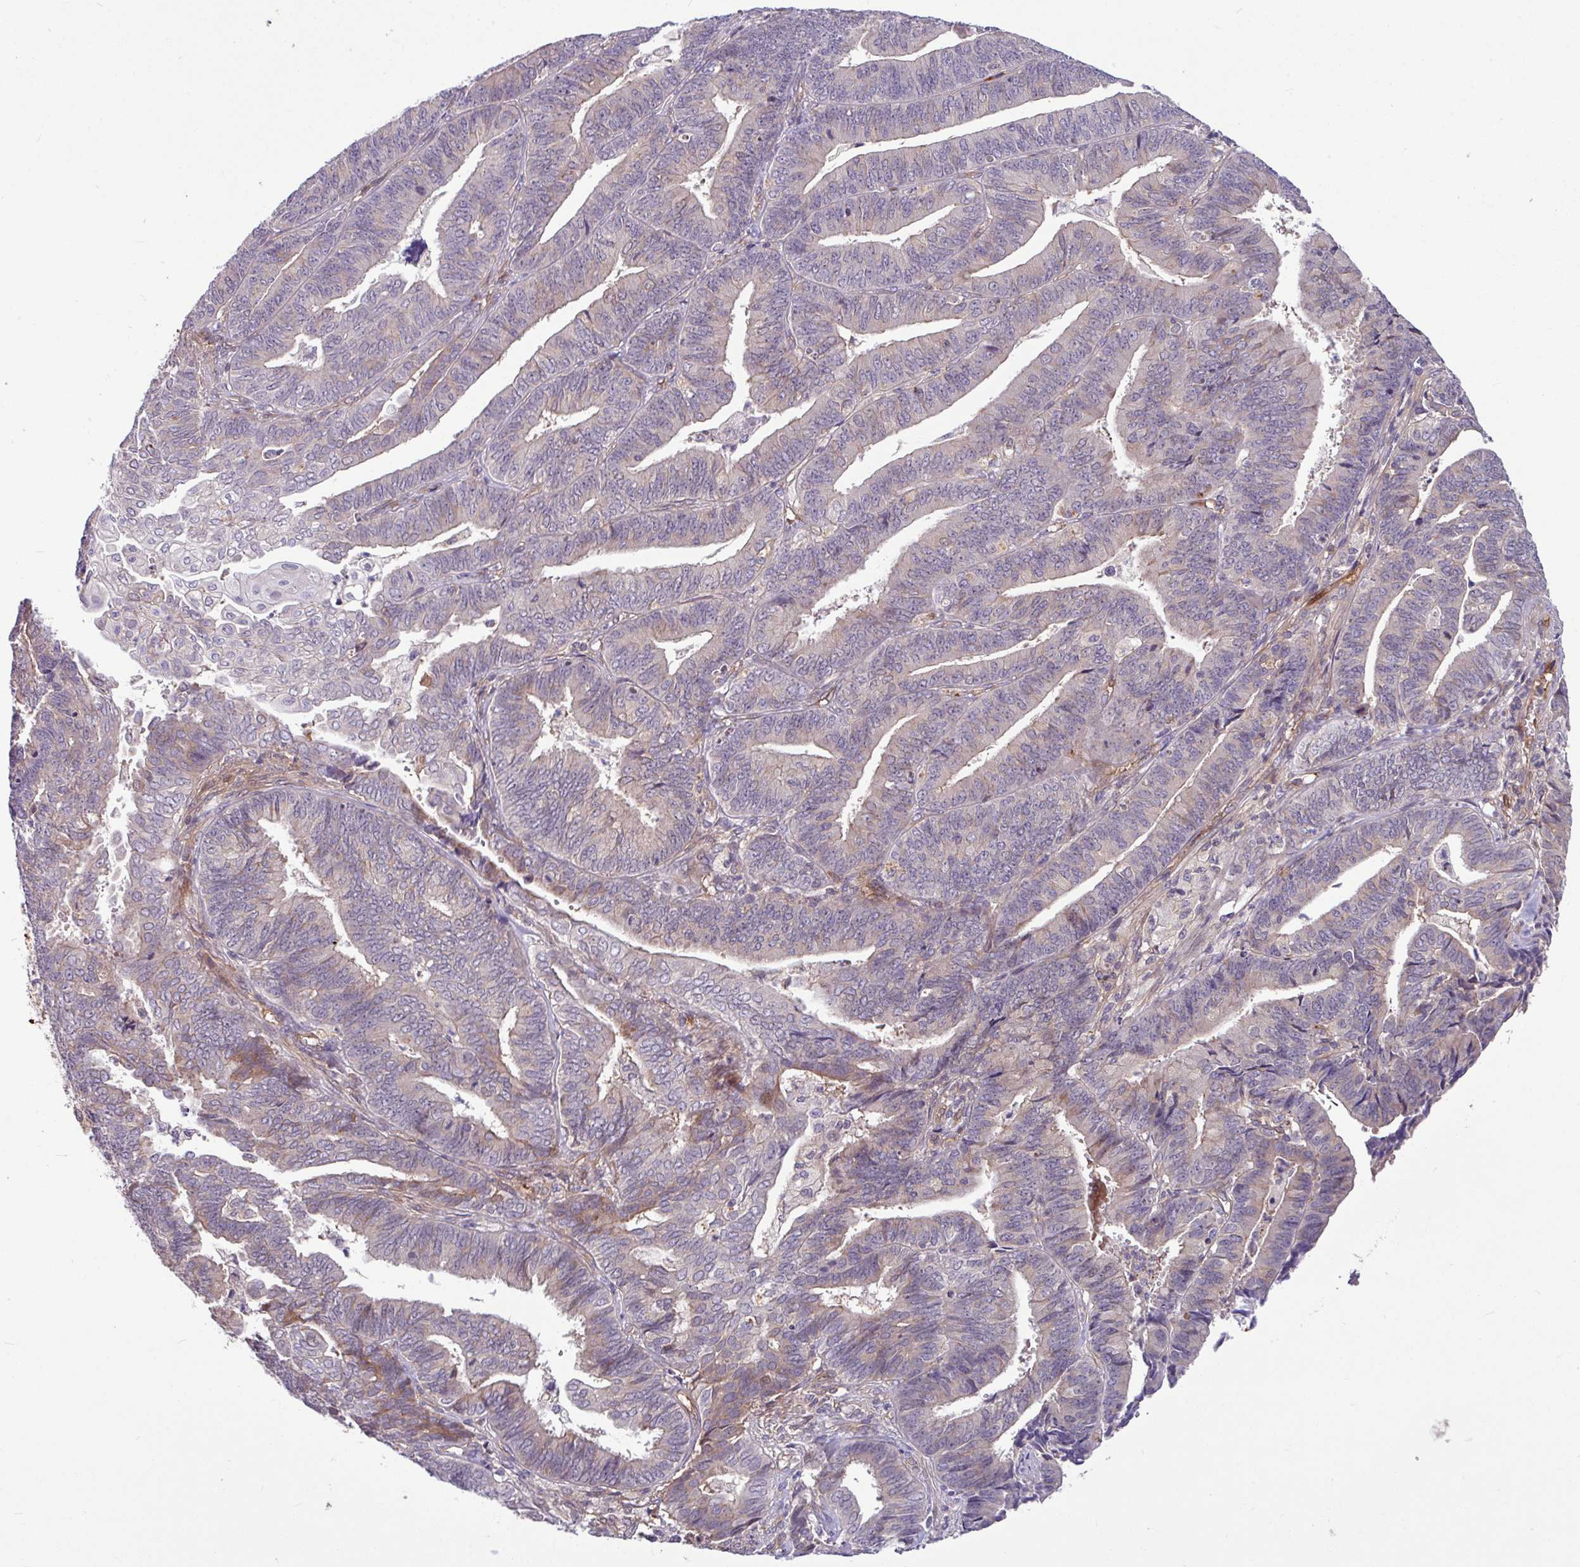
{"staining": {"intensity": "weak", "quantity": "<25%", "location": "cytoplasmic/membranous"}, "tissue": "endometrial cancer", "cell_type": "Tumor cells", "image_type": "cancer", "snomed": [{"axis": "morphology", "description": "Adenocarcinoma, NOS"}, {"axis": "topography", "description": "Endometrium"}], "caption": "A histopathology image of endometrial adenocarcinoma stained for a protein reveals no brown staining in tumor cells.", "gene": "B4GALNT4", "patient": {"sex": "female", "age": 73}}